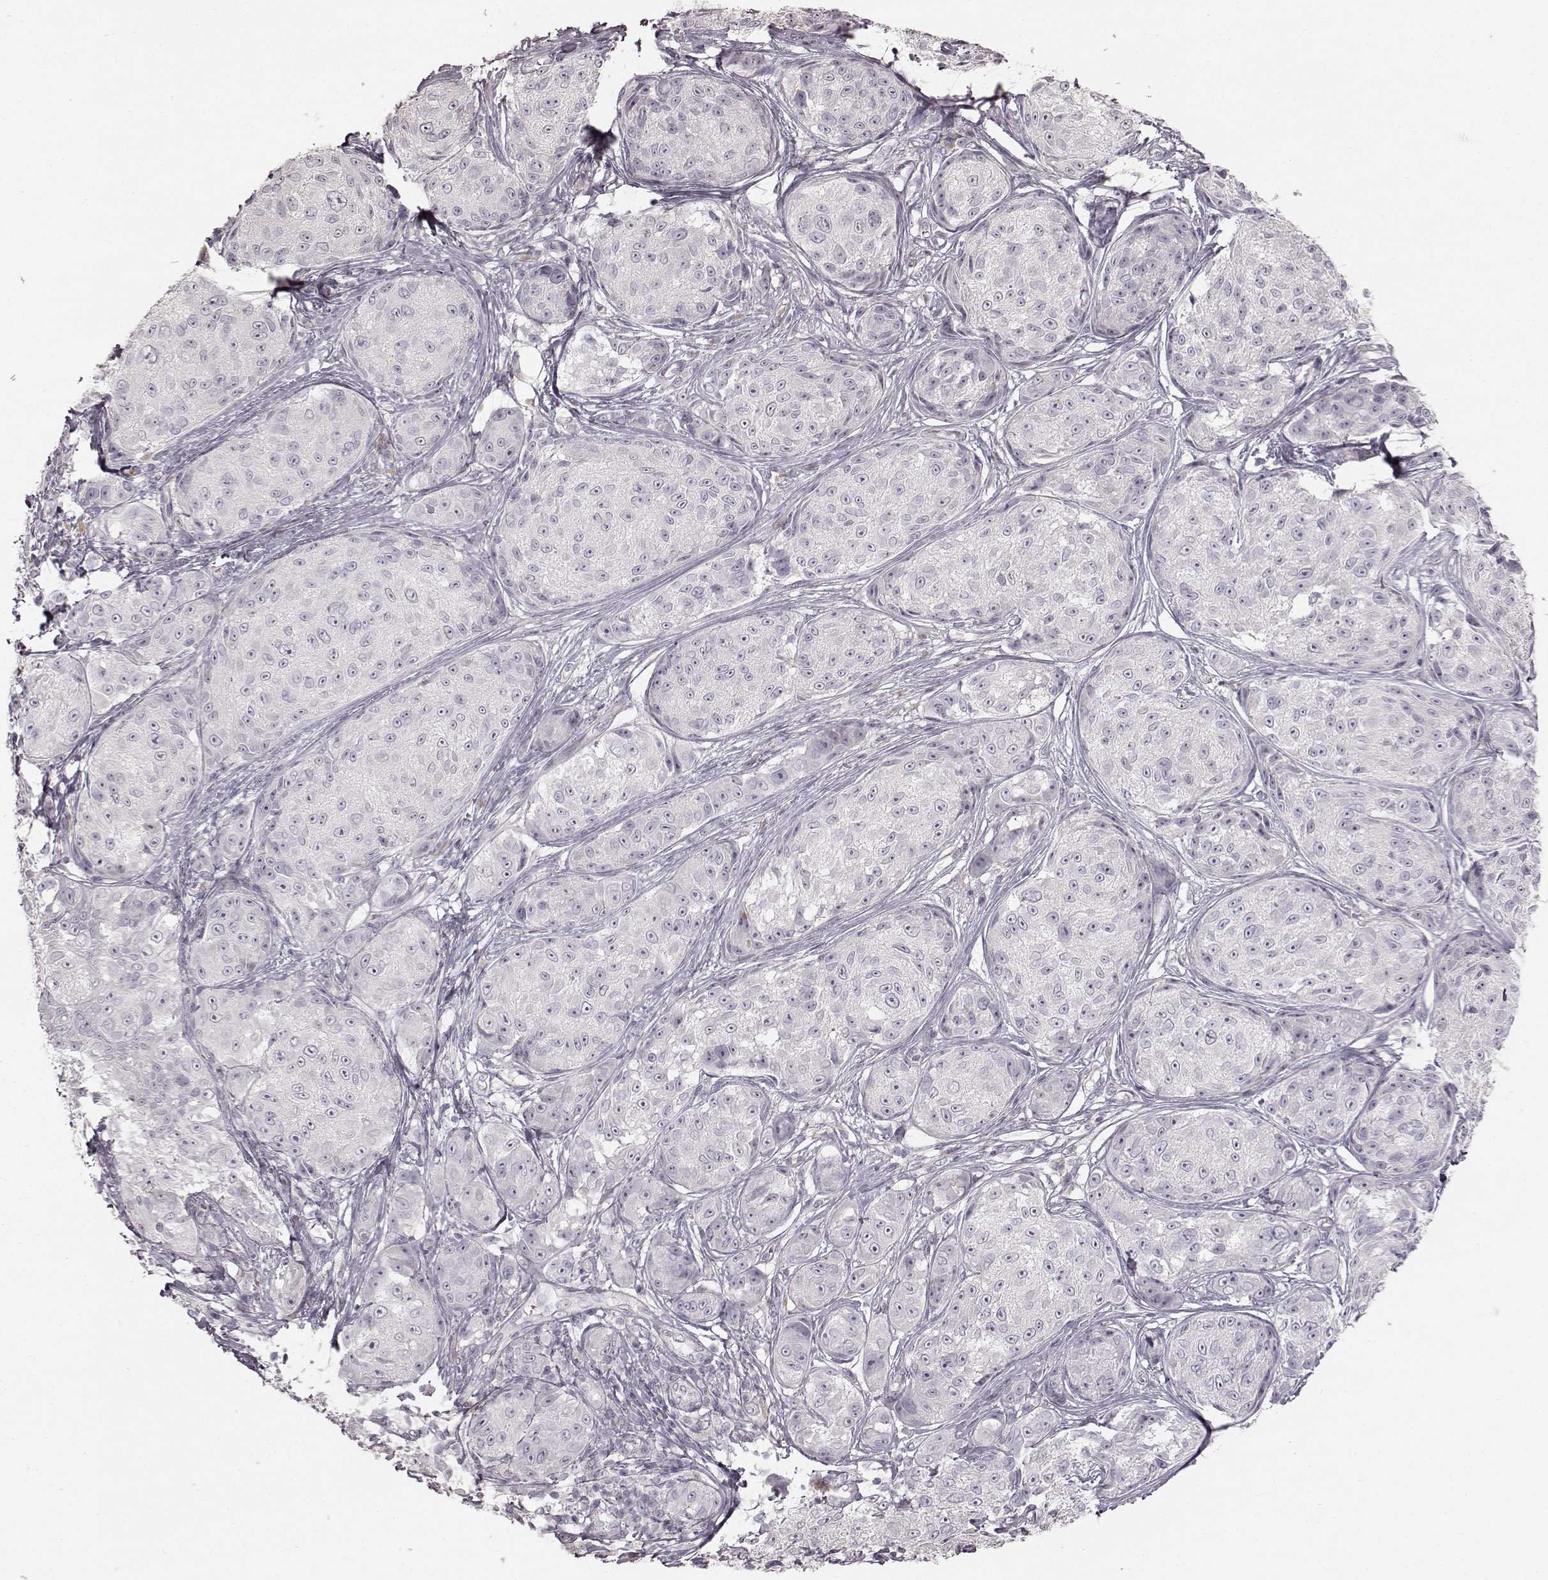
{"staining": {"intensity": "negative", "quantity": "none", "location": "none"}, "tissue": "melanoma", "cell_type": "Tumor cells", "image_type": "cancer", "snomed": [{"axis": "morphology", "description": "Malignant melanoma, NOS"}, {"axis": "topography", "description": "Skin"}], "caption": "DAB (3,3'-diaminobenzidine) immunohistochemical staining of melanoma shows no significant expression in tumor cells. (DAB IHC visualized using brightfield microscopy, high magnification).", "gene": "PRLHR", "patient": {"sex": "male", "age": 61}}